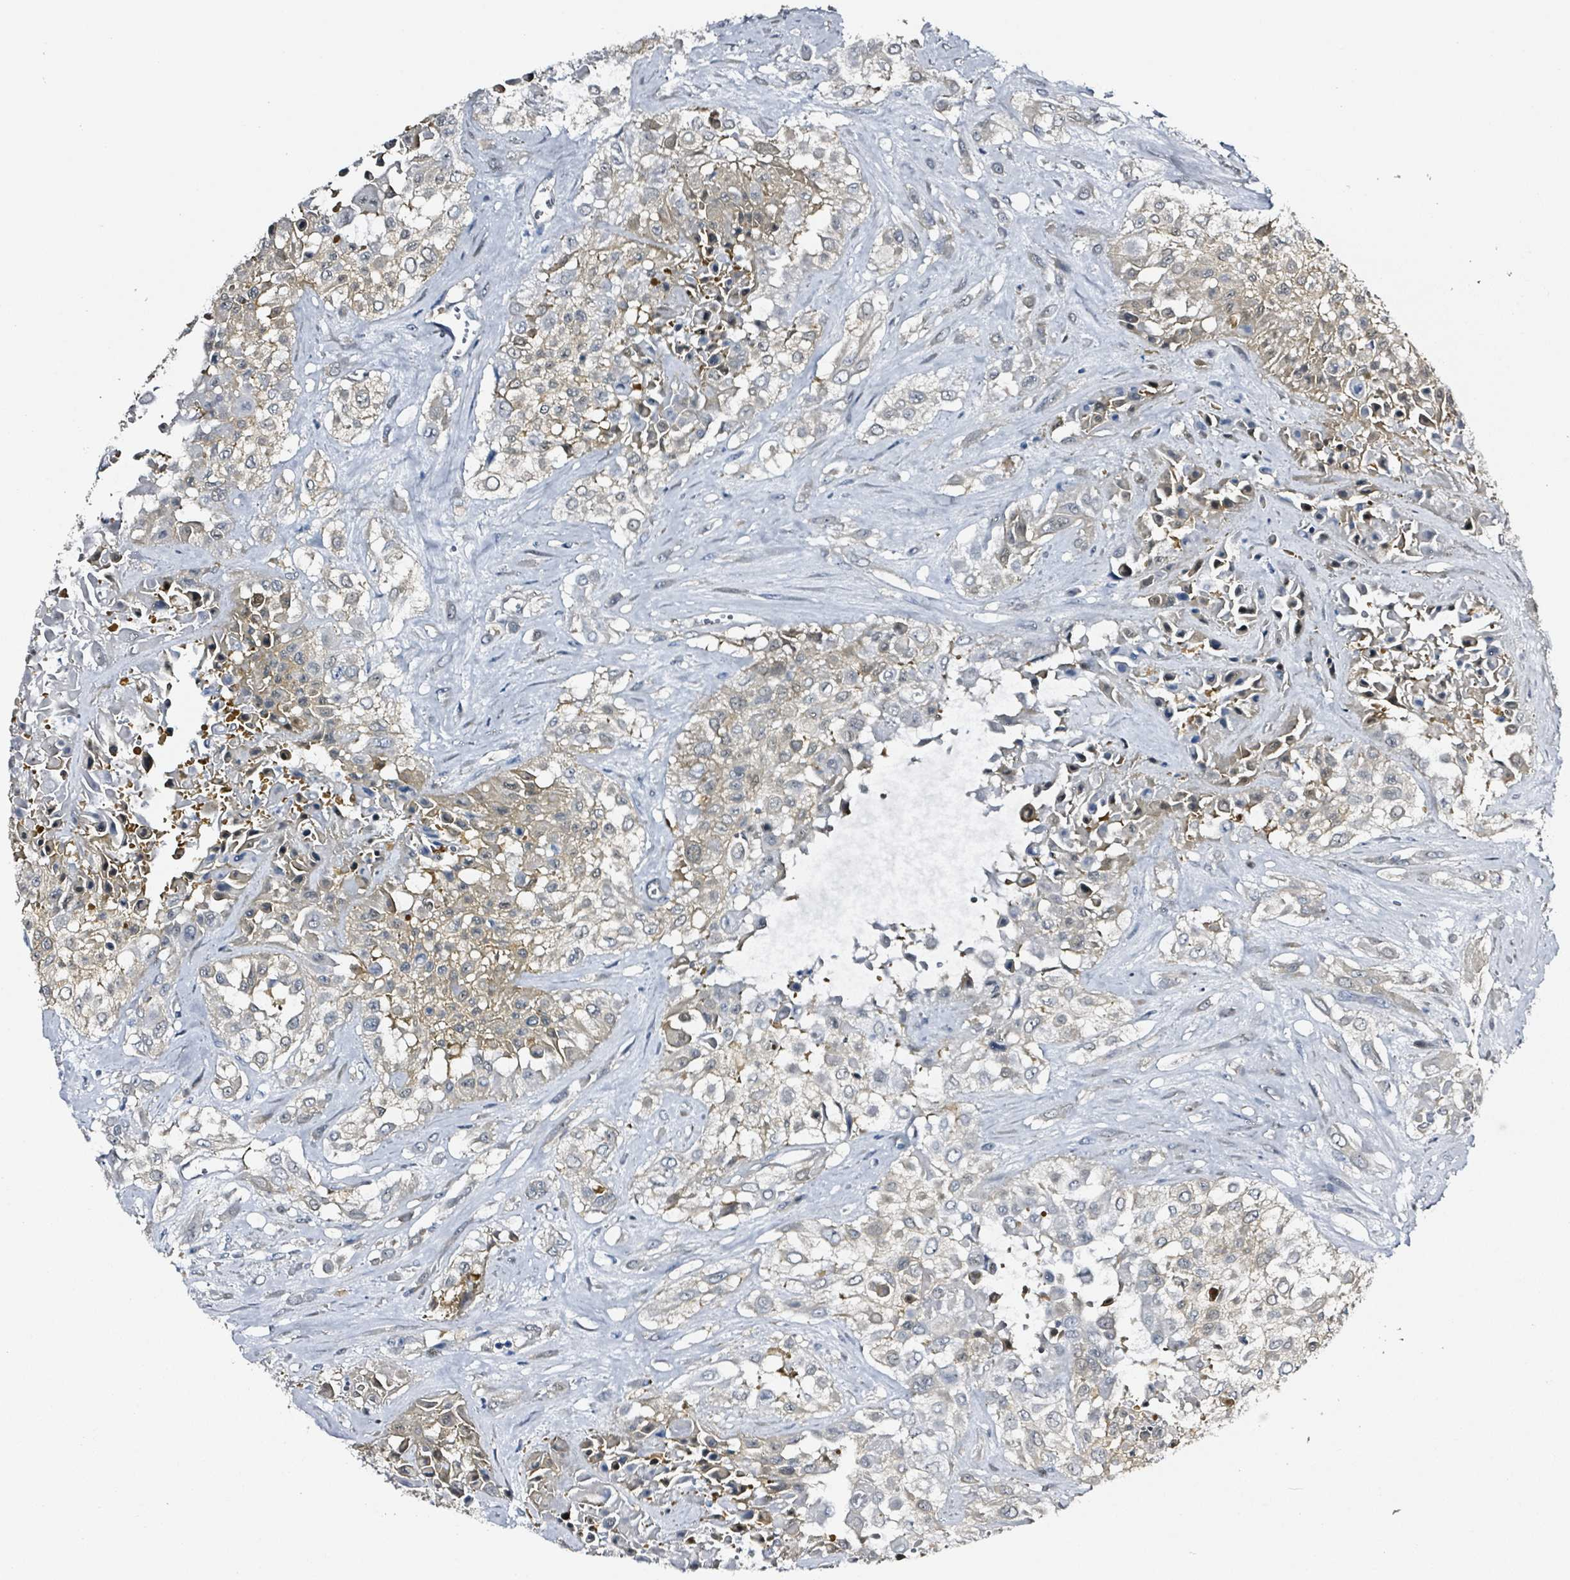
{"staining": {"intensity": "negative", "quantity": "none", "location": "none"}, "tissue": "urothelial cancer", "cell_type": "Tumor cells", "image_type": "cancer", "snomed": [{"axis": "morphology", "description": "Urothelial carcinoma, High grade"}, {"axis": "topography", "description": "Urinary bladder"}], "caption": "The immunohistochemistry photomicrograph has no significant positivity in tumor cells of urothelial carcinoma (high-grade) tissue.", "gene": "B3GAT3", "patient": {"sex": "male", "age": 67}}